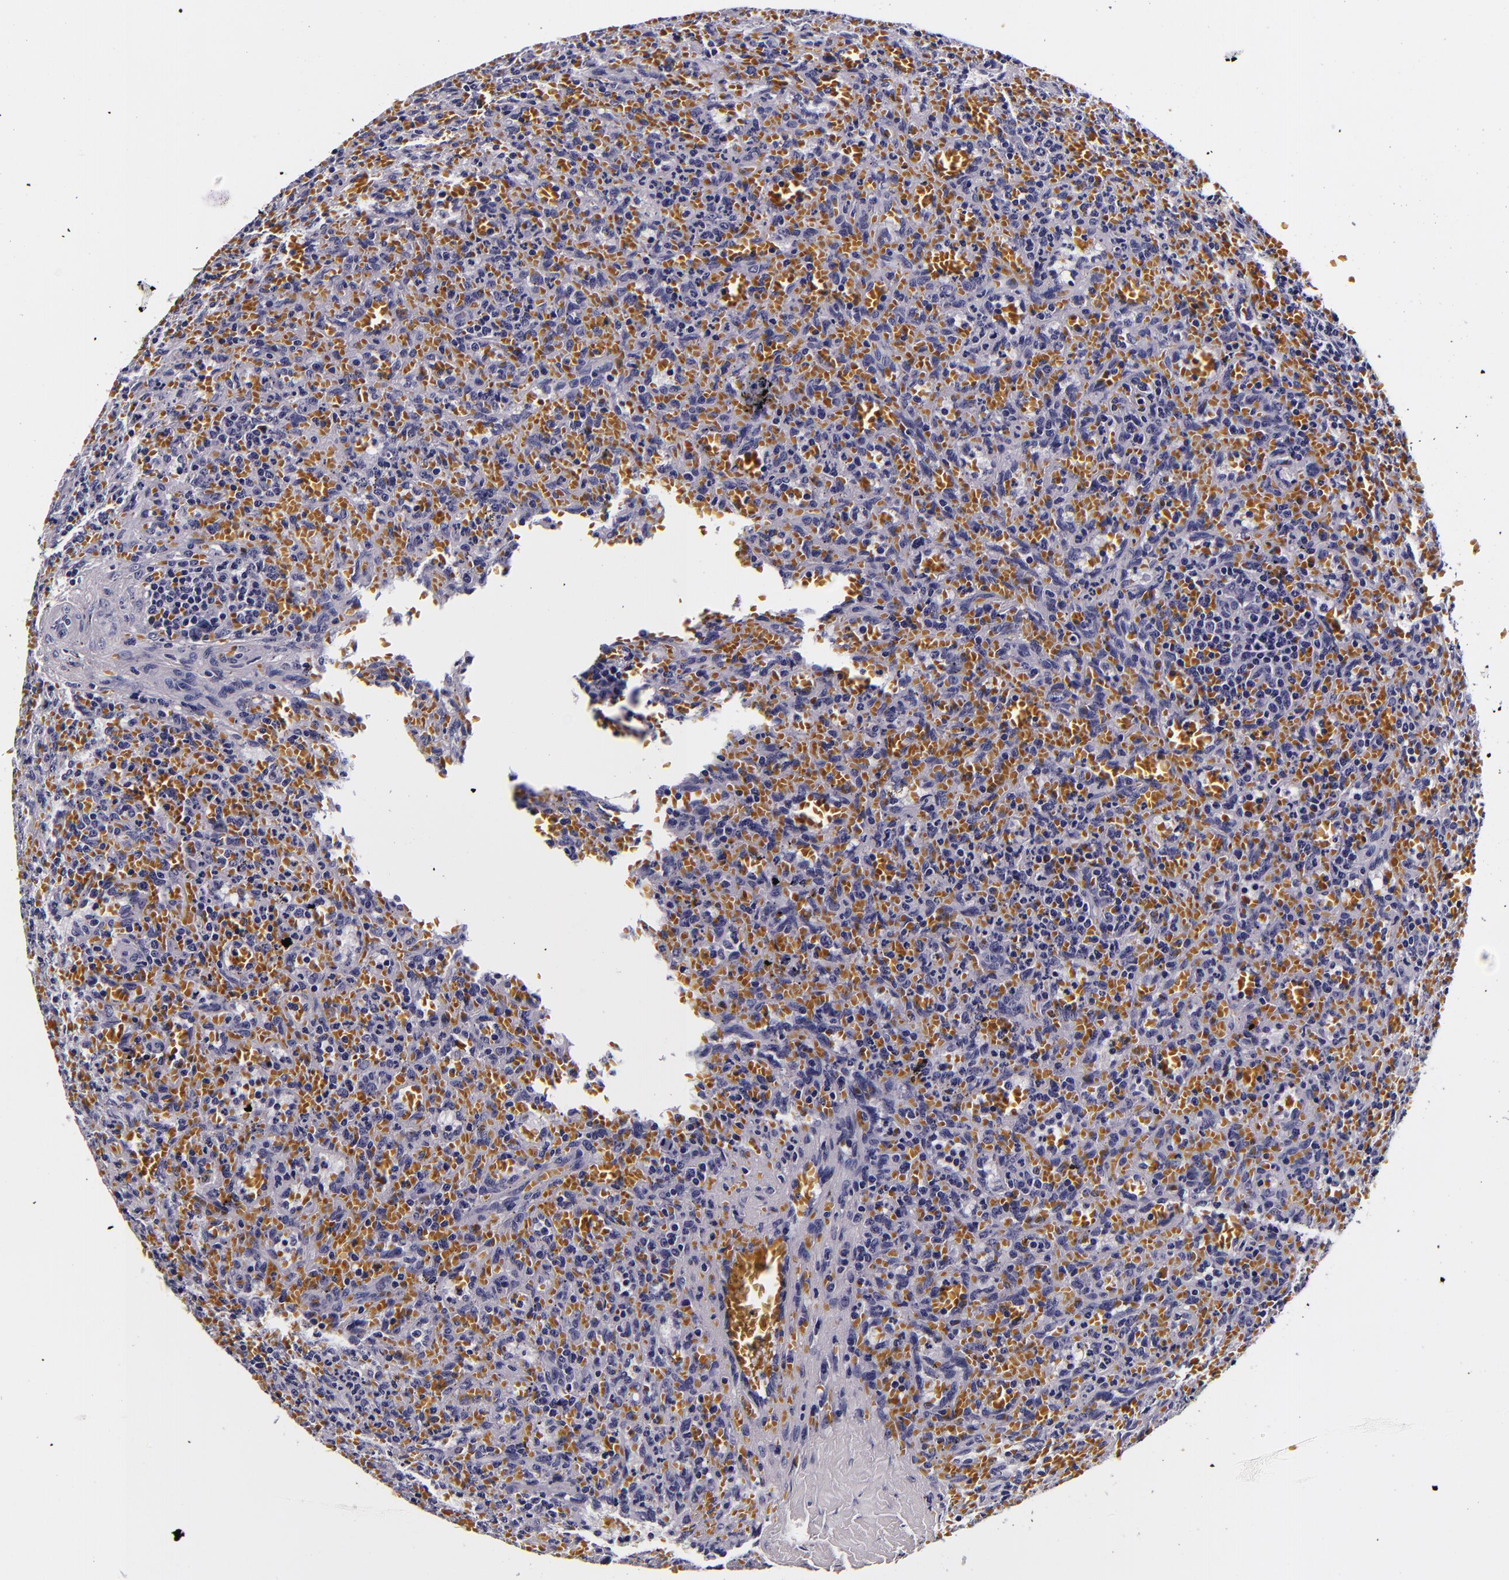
{"staining": {"intensity": "negative", "quantity": "none", "location": "none"}, "tissue": "lymphoma", "cell_type": "Tumor cells", "image_type": "cancer", "snomed": [{"axis": "morphology", "description": "Malignant lymphoma, non-Hodgkin's type, Low grade"}, {"axis": "topography", "description": "Spleen"}], "caption": "DAB (3,3'-diaminobenzidine) immunohistochemical staining of human lymphoma reveals no significant positivity in tumor cells.", "gene": "FBN1", "patient": {"sex": "female", "age": 64}}